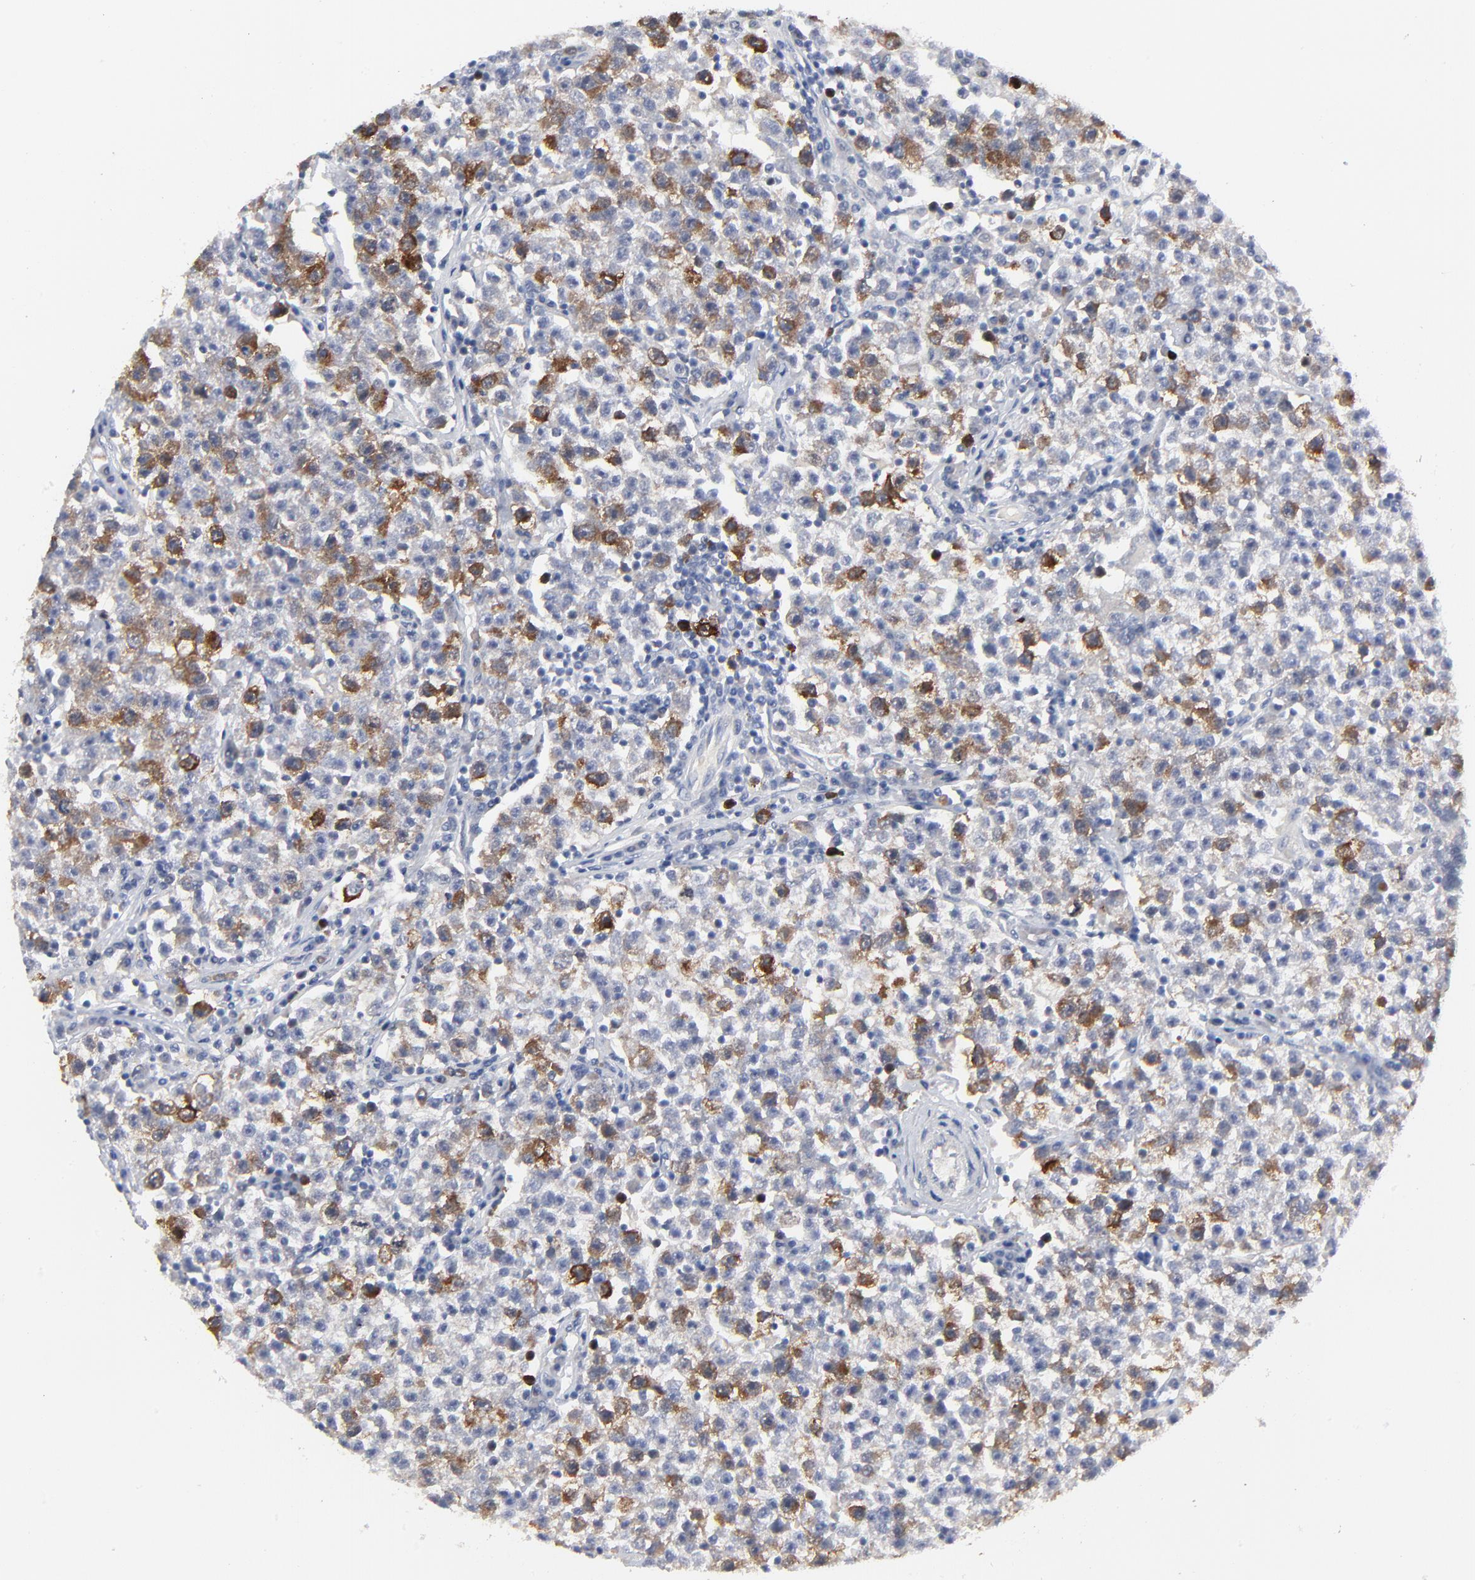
{"staining": {"intensity": "moderate", "quantity": "25%-75%", "location": "cytoplasmic/membranous,nuclear"}, "tissue": "testis cancer", "cell_type": "Tumor cells", "image_type": "cancer", "snomed": [{"axis": "morphology", "description": "Seminoma, NOS"}, {"axis": "topography", "description": "Testis"}], "caption": "Tumor cells demonstrate medium levels of moderate cytoplasmic/membranous and nuclear positivity in about 25%-75% of cells in testis cancer.", "gene": "CDK1", "patient": {"sex": "male", "age": 22}}